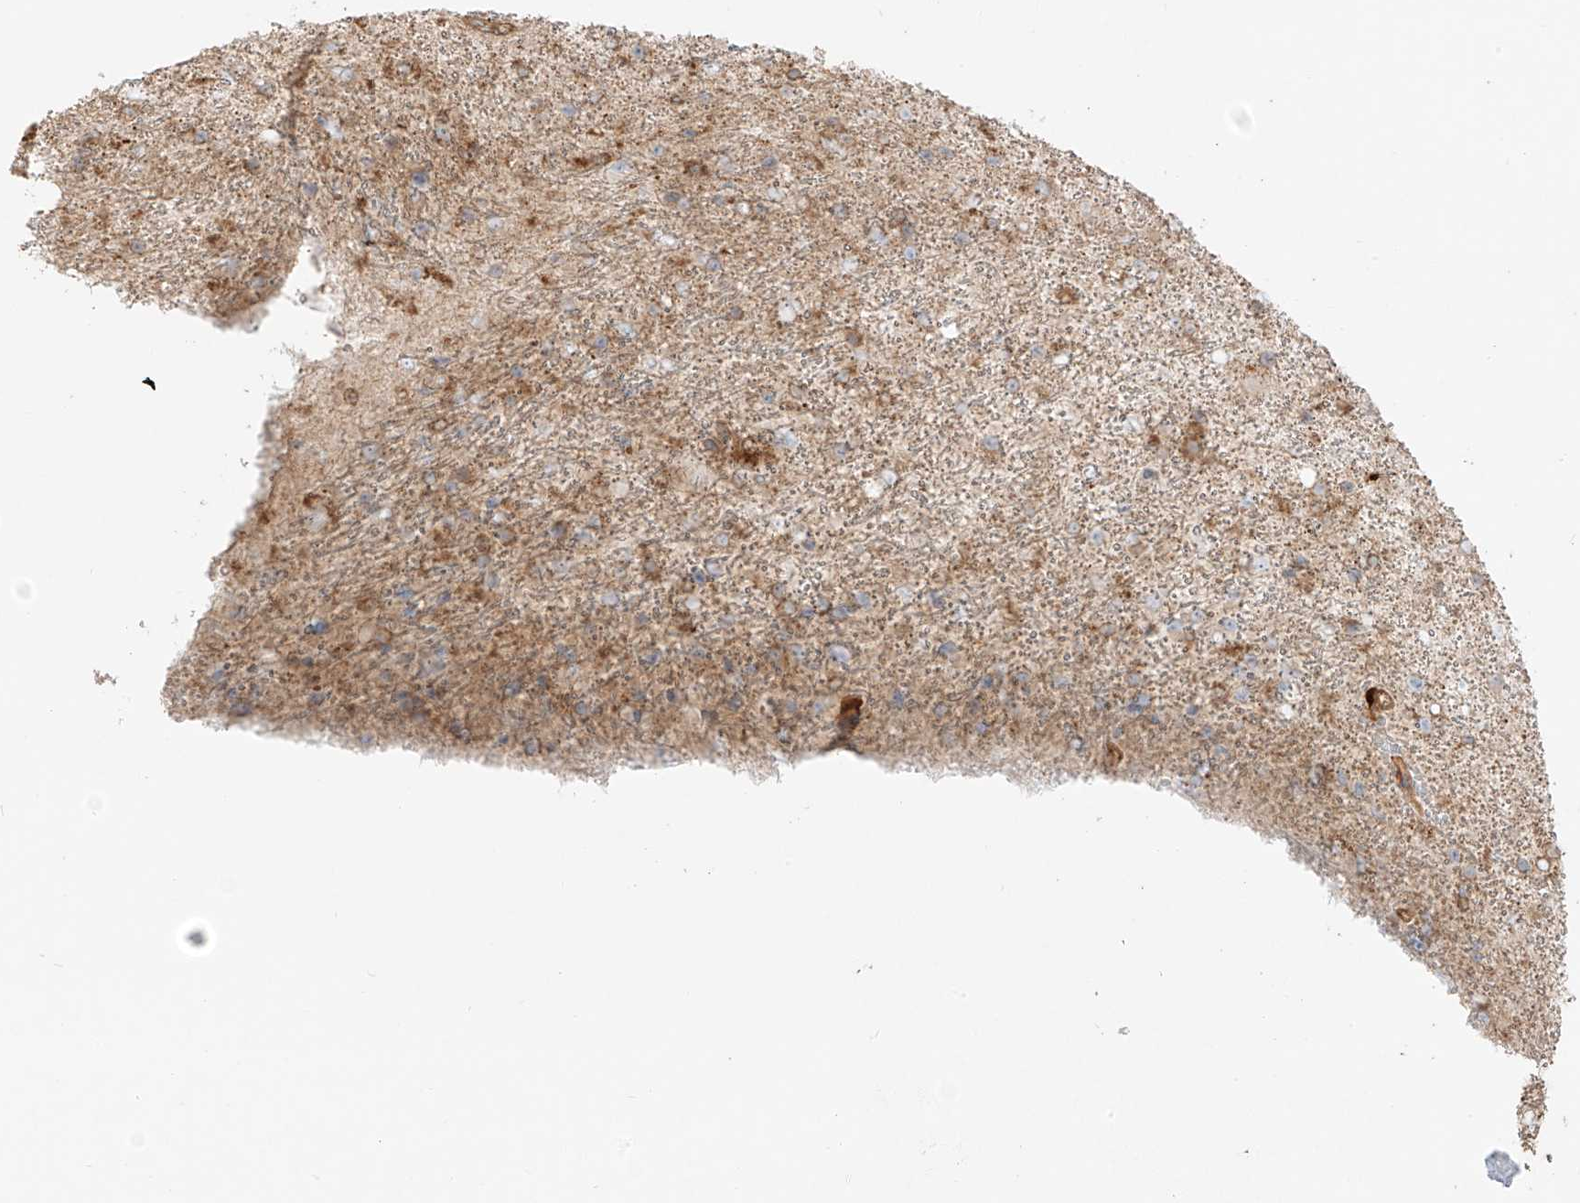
{"staining": {"intensity": "moderate", "quantity": ">75%", "location": "cytoplasmic/membranous"}, "tissue": "glioma", "cell_type": "Tumor cells", "image_type": "cancer", "snomed": [{"axis": "morphology", "description": "Glioma, malignant, Low grade"}, {"axis": "topography", "description": "Cerebral cortex"}], "caption": "This micrograph demonstrates malignant glioma (low-grade) stained with immunohistochemistry (IHC) to label a protein in brown. The cytoplasmic/membranous of tumor cells show moderate positivity for the protein. Nuclei are counter-stained blue.", "gene": "SNX9", "patient": {"sex": "female", "age": 39}}